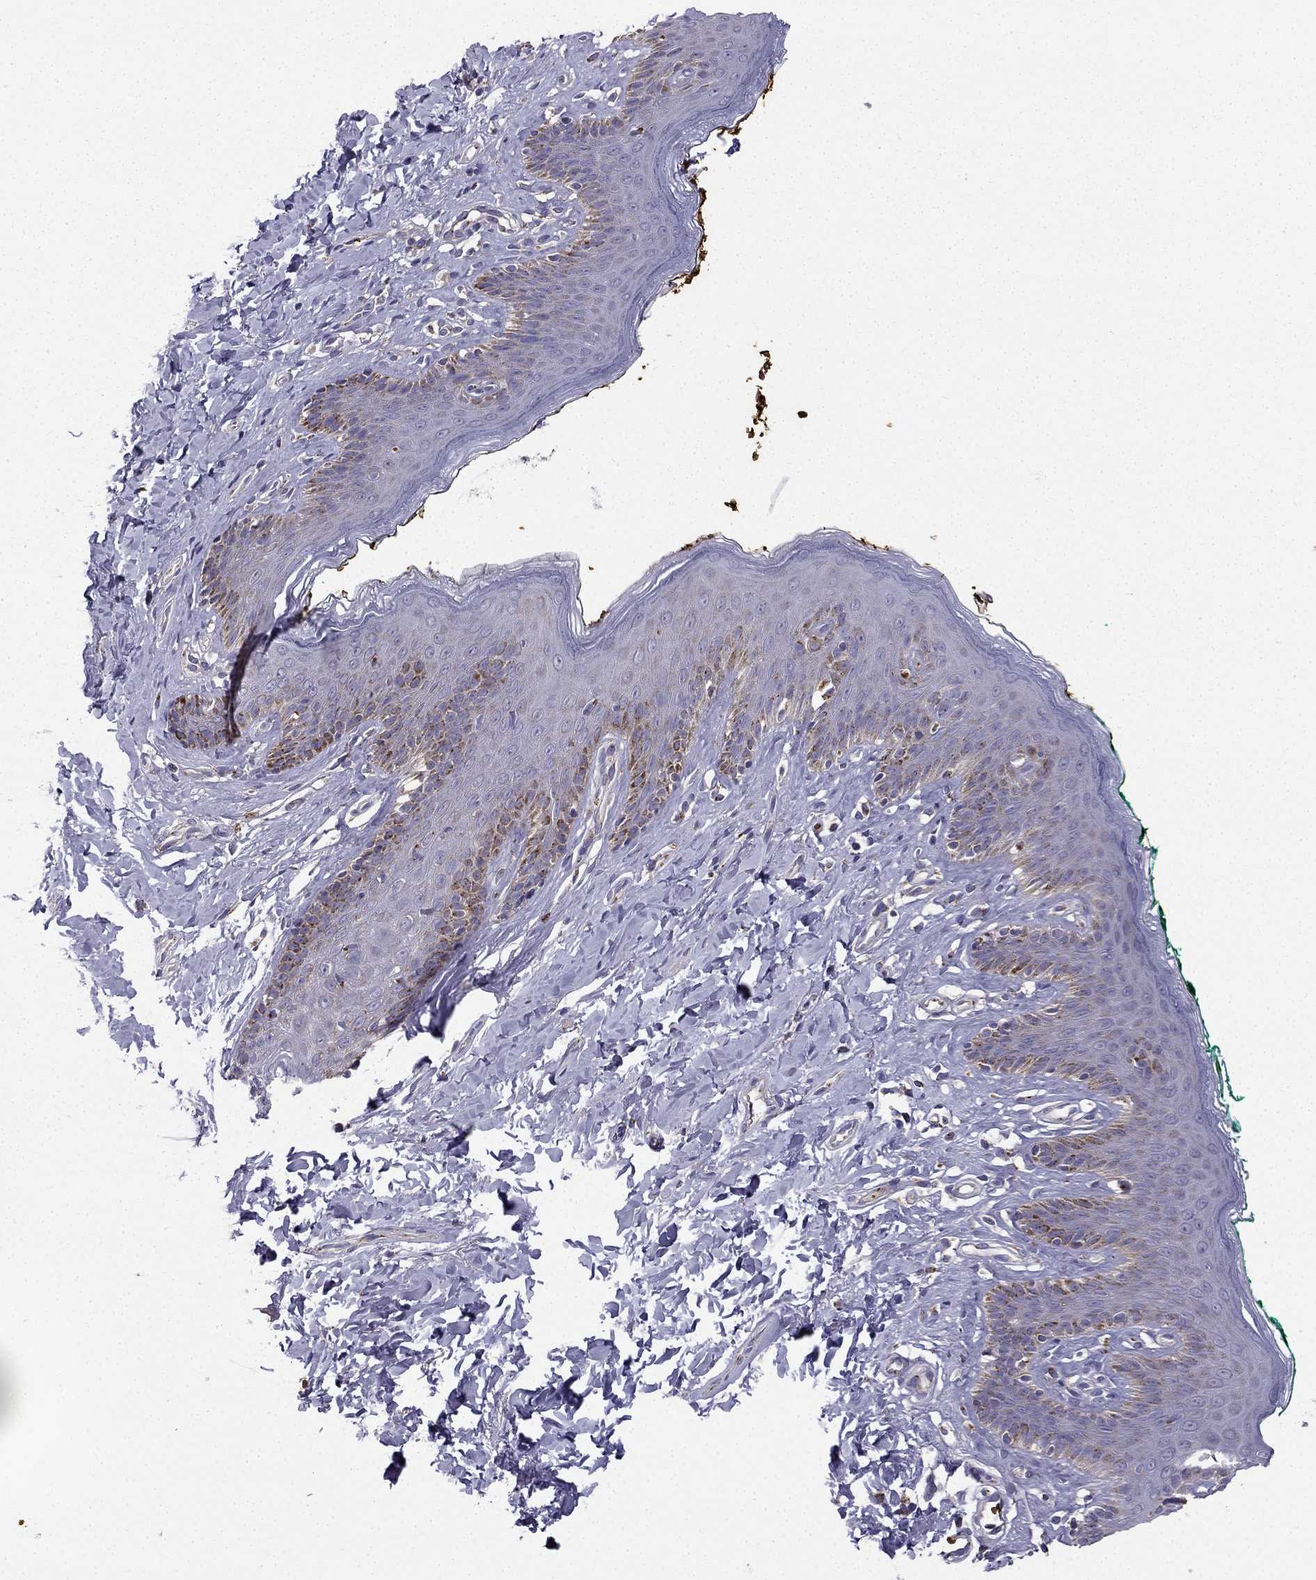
{"staining": {"intensity": "negative", "quantity": "none", "location": "none"}, "tissue": "skin", "cell_type": "Epidermal cells", "image_type": "normal", "snomed": [{"axis": "morphology", "description": "Normal tissue, NOS"}, {"axis": "topography", "description": "Vulva"}], "caption": "DAB immunohistochemical staining of benign skin demonstrates no significant staining in epidermal cells. (DAB immunohistochemistry with hematoxylin counter stain).", "gene": "B4GALT7", "patient": {"sex": "female", "age": 66}}